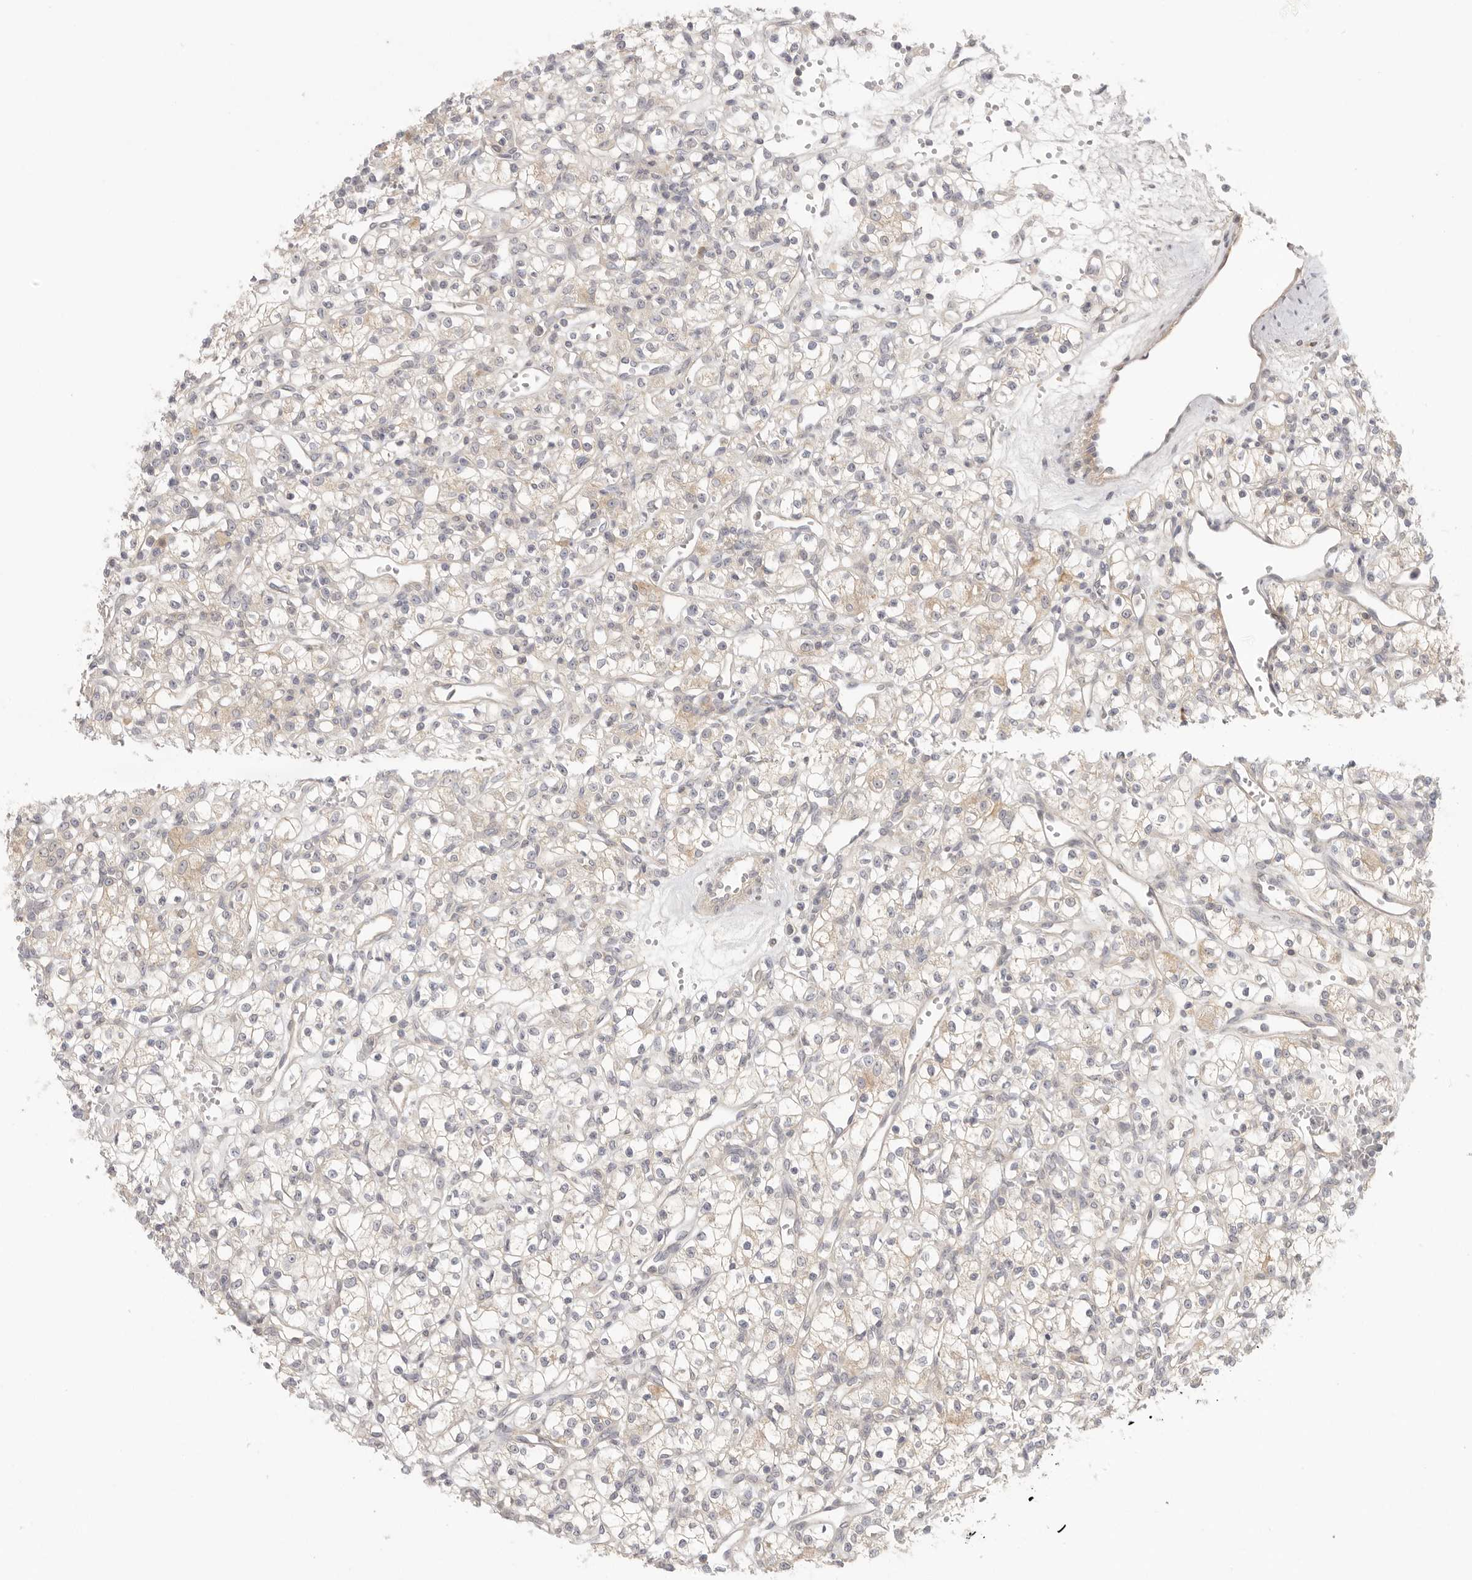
{"staining": {"intensity": "weak", "quantity": "25%-75%", "location": "cytoplasmic/membranous"}, "tissue": "renal cancer", "cell_type": "Tumor cells", "image_type": "cancer", "snomed": [{"axis": "morphology", "description": "Adenocarcinoma, NOS"}, {"axis": "topography", "description": "Kidney"}], "caption": "DAB immunohistochemical staining of renal cancer demonstrates weak cytoplasmic/membranous protein staining in approximately 25%-75% of tumor cells. (brown staining indicates protein expression, while blue staining denotes nuclei).", "gene": "AHDC1", "patient": {"sex": "female", "age": 59}}